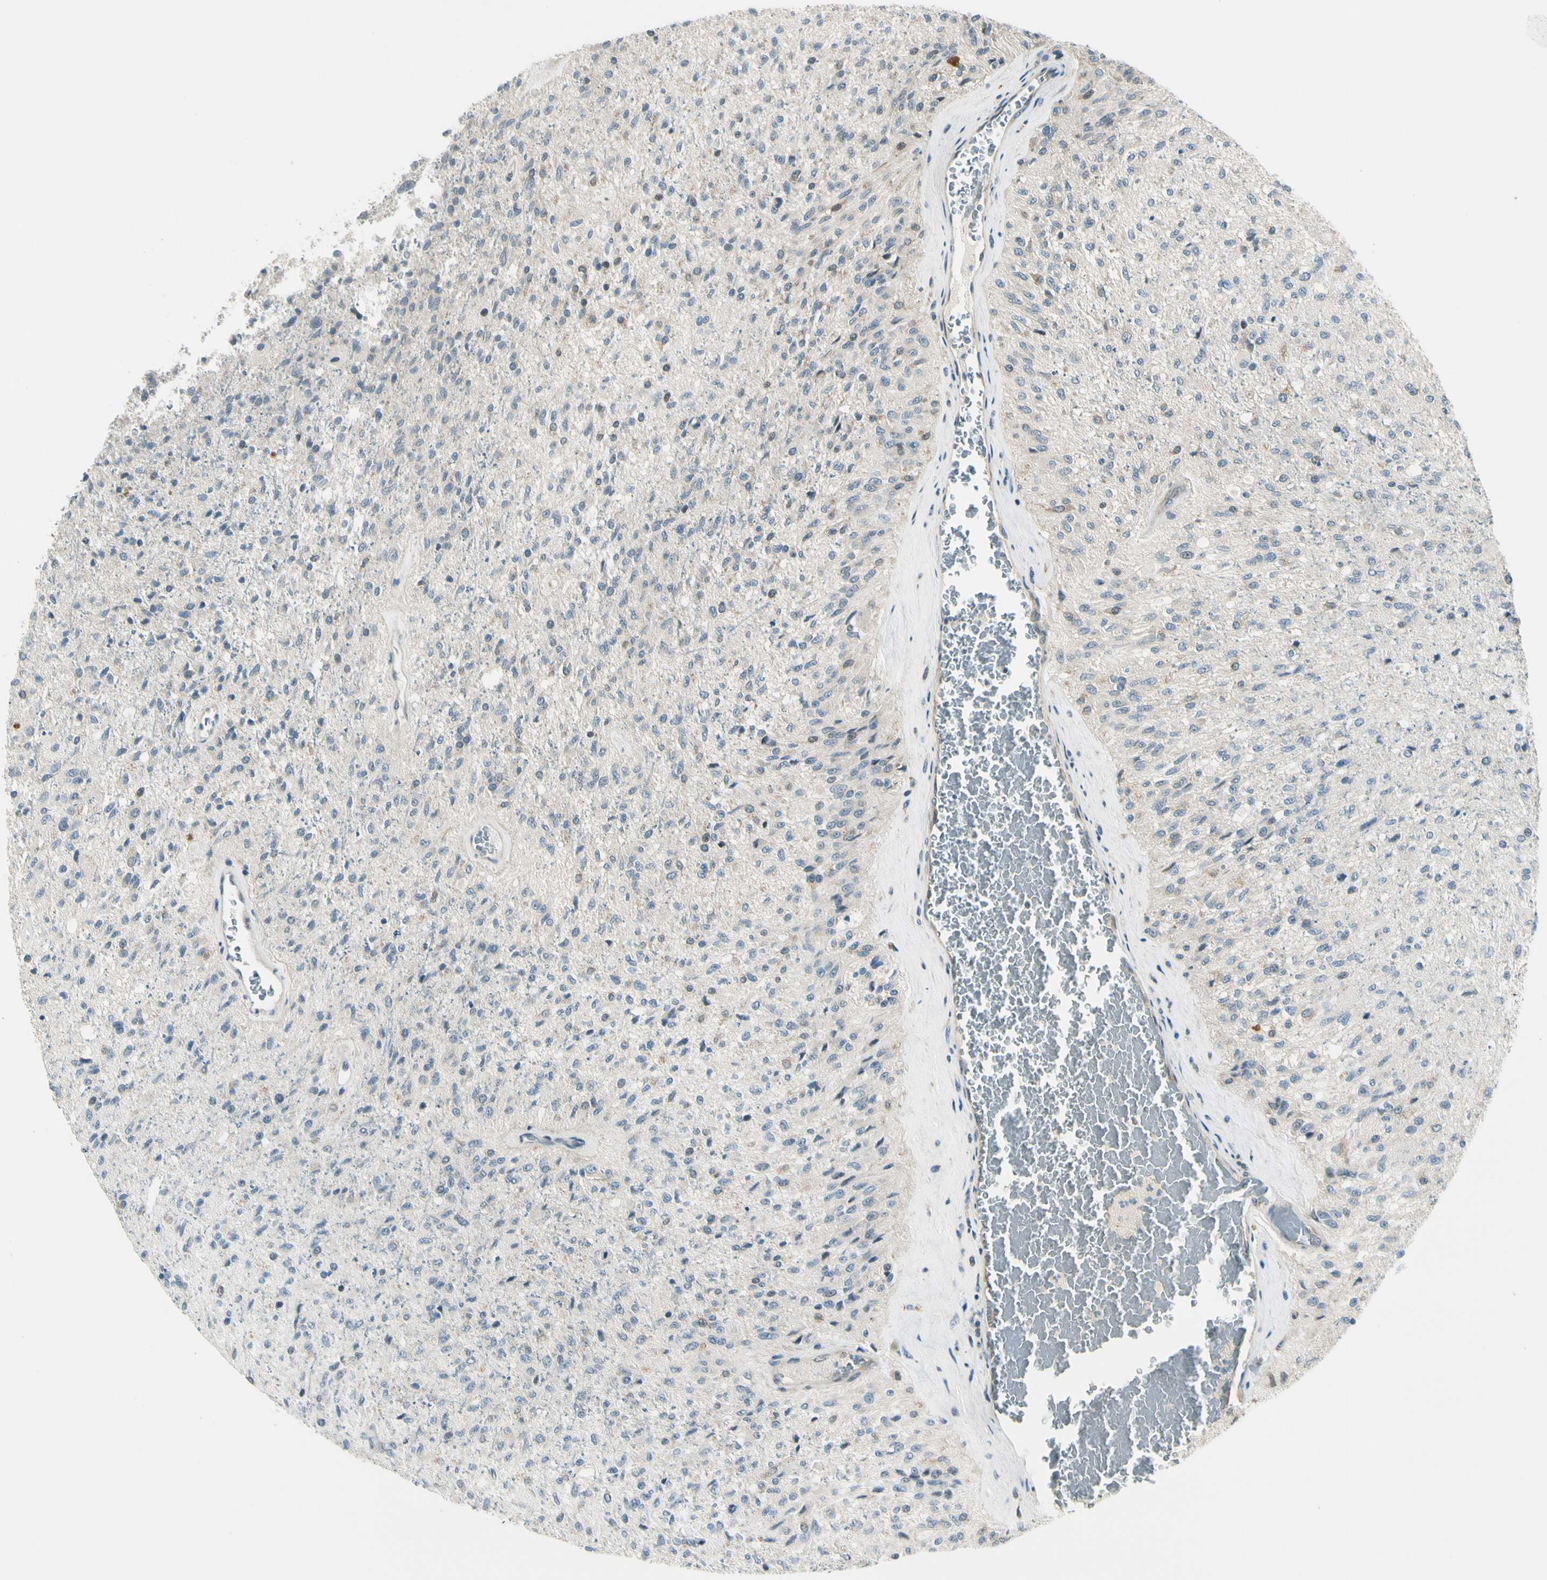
{"staining": {"intensity": "negative", "quantity": "none", "location": "none"}, "tissue": "glioma", "cell_type": "Tumor cells", "image_type": "cancer", "snomed": [{"axis": "morphology", "description": "Normal tissue, NOS"}, {"axis": "morphology", "description": "Glioma, malignant, High grade"}, {"axis": "topography", "description": "Cerebral cortex"}], "caption": "DAB (3,3'-diaminobenzidine) immunohistochemical staining of high-grade glioma (malignant) displays no significant positivity in tumor cells.", "gene": "SVBP", "patient": {"sex": "male", "age": 77}}